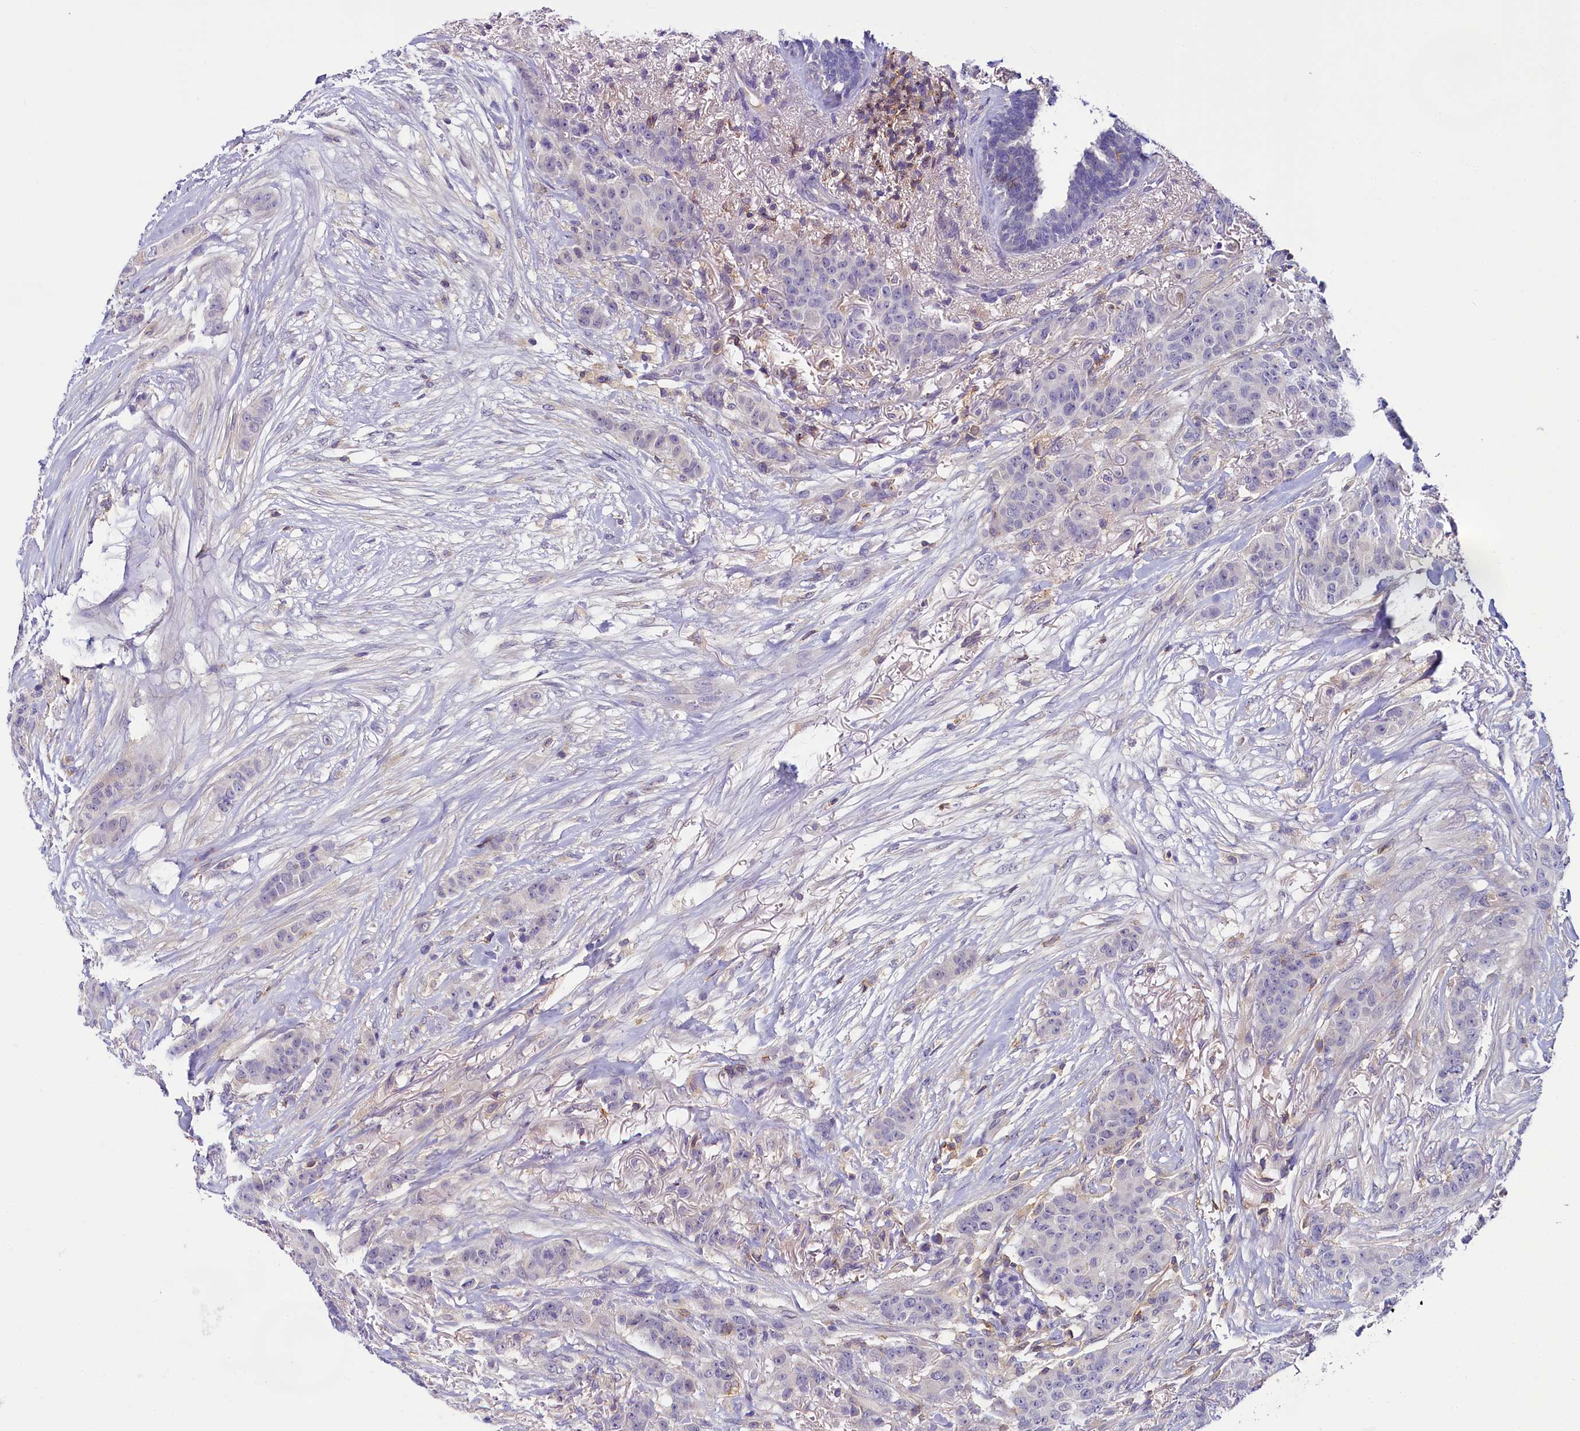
{"staining": {"intensity": "negative", "quantity": "none", "location": "none"}, "tissue": "breast cancer", "cell_type": "Tumor cells", "image_type": "cancer", "snomed": [{"axis": "morphology", "description": "Duct carcinoma"}, {"axis": "topography", "description": "Breast"}], "caption": "Protein analysis of breast invasive ductal carcinoma exhibits no significant positivity in tumor cells.", "gene": "FGFR2", "patient": {"sex": "female", "age": 40}}